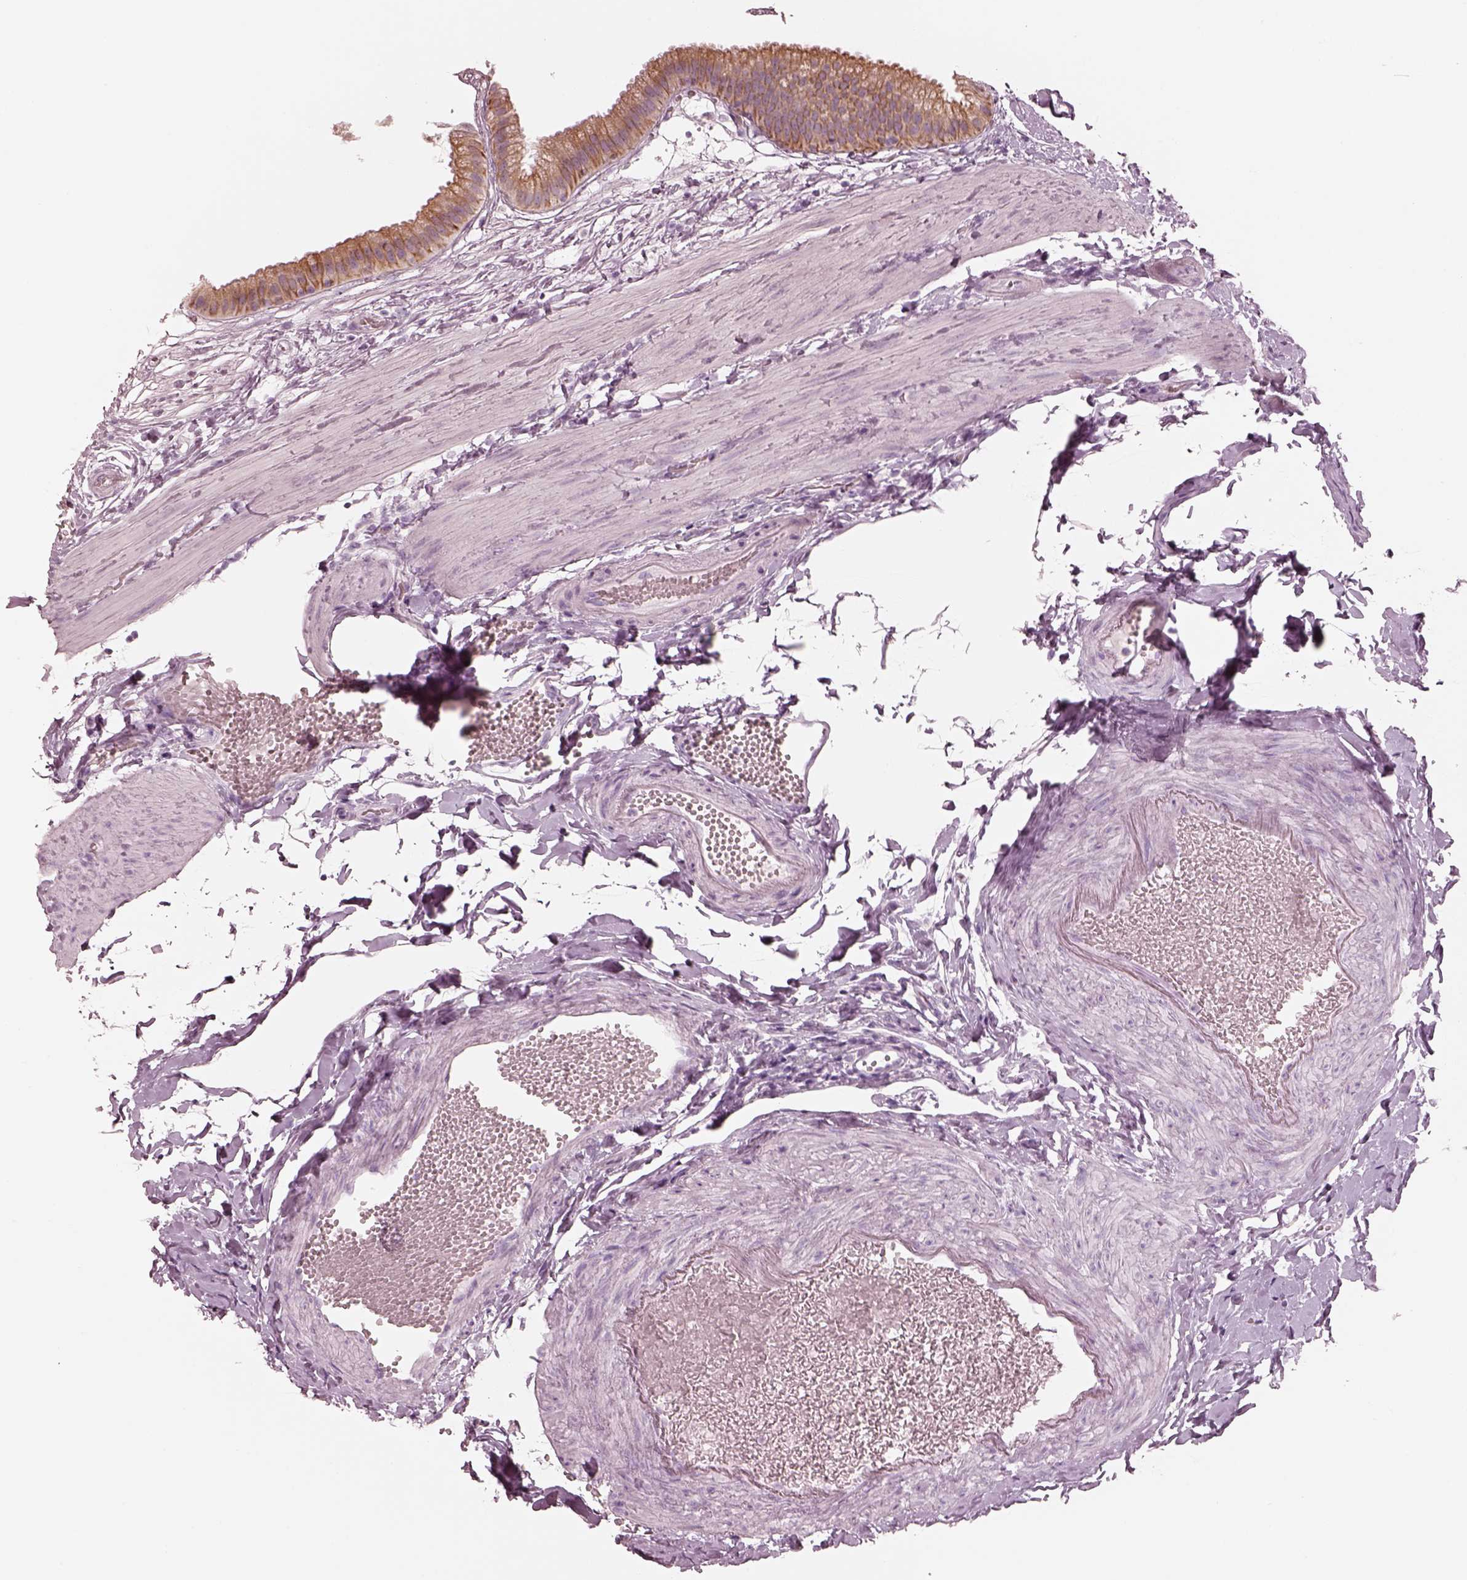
{"staining": {"intensity": "moderate", "quantity": ">75%", "location": "cytoplasmic/membranous"}, "tissue": "gallbladder", "cell_type": "Glandular cells", "image_type": "normal", "snomed": [{"axis": "morphology", "description": "Normal tissue, NOS"}, {"axis": "topography", "description": "Gallbladder"}], "caption": "IHC micrograph of benign gallbladder: gallbladder stained using immunohistochemistry demonstrates medium levels of moderate protein expression localized specifically in the cytoplasmic/membranous of glandular cells, appearing as a cytoplasmic/membranous brown color.", "gene": "PON3", "patient": {"sex": "female", "age": 63}}